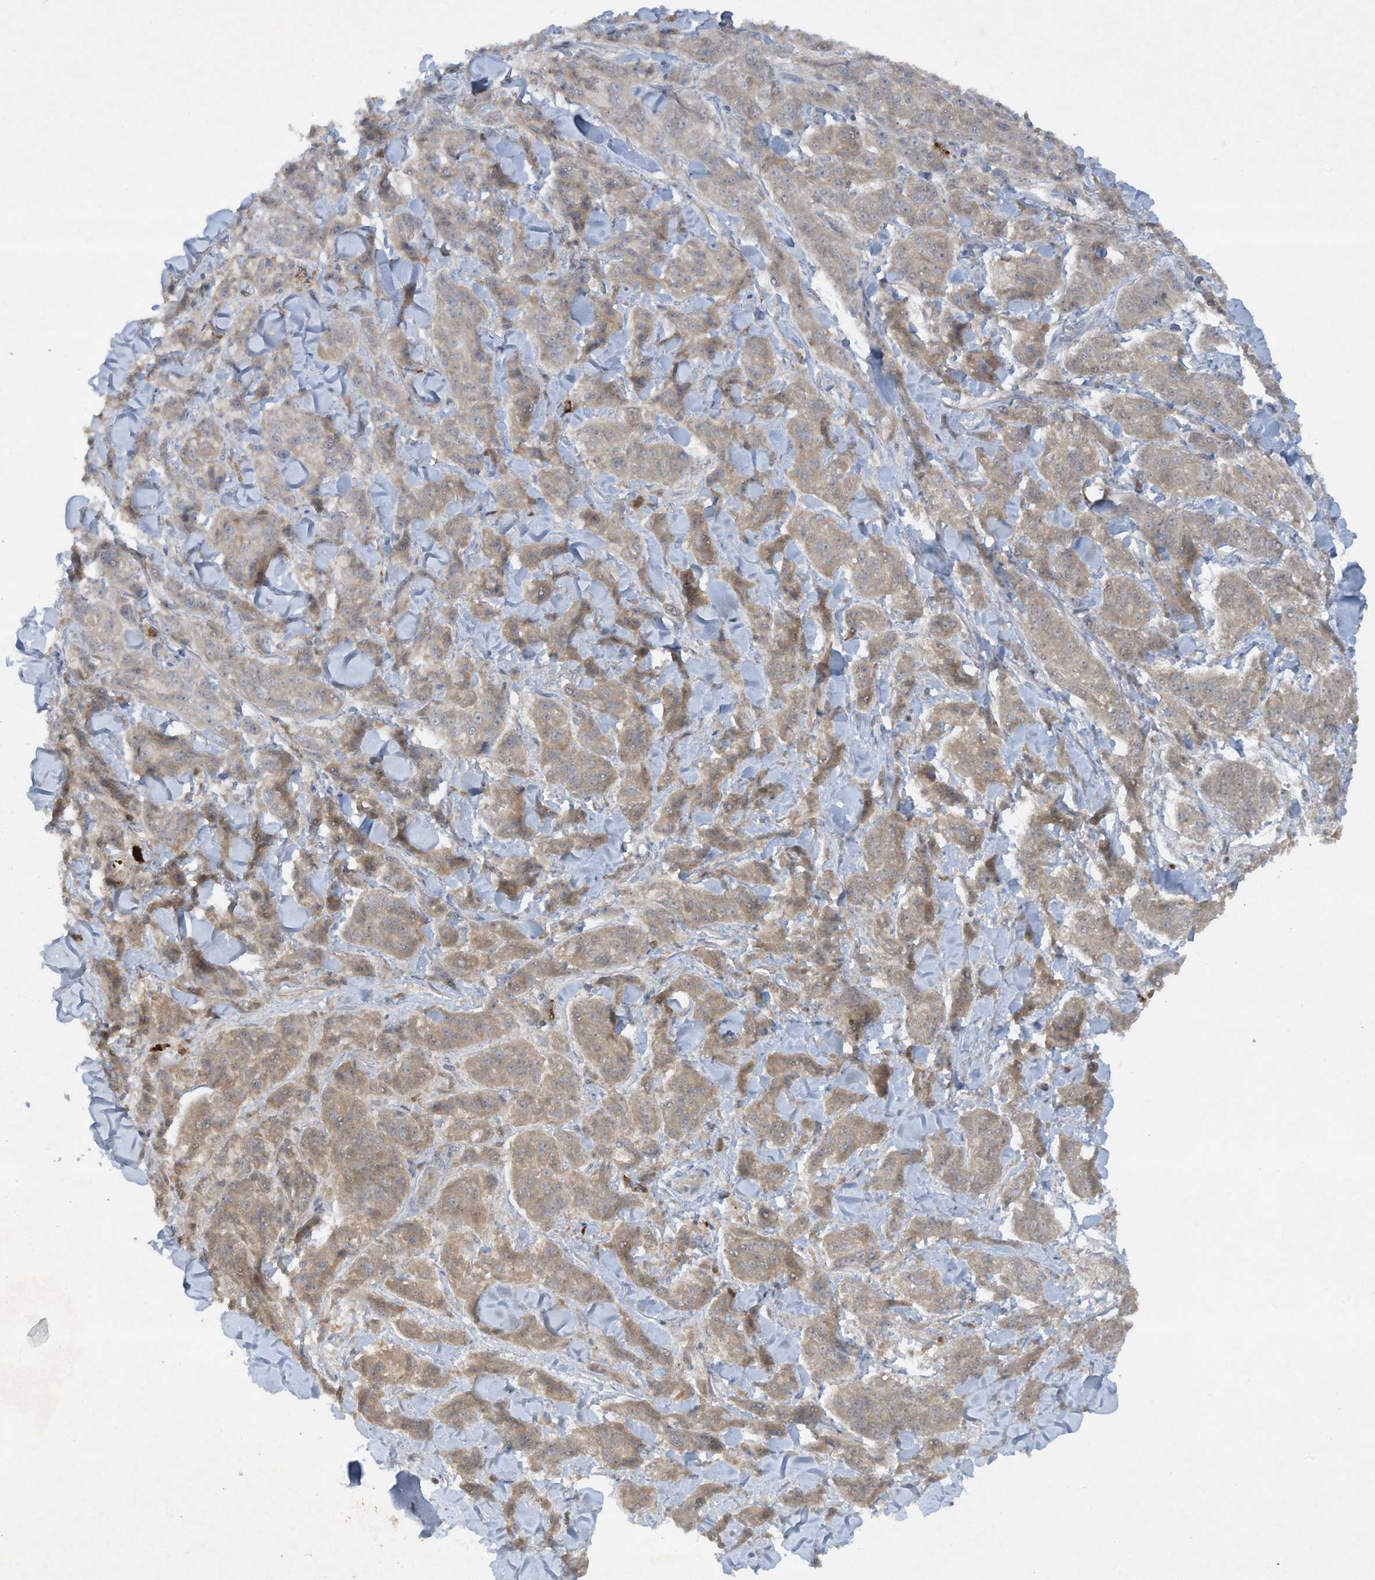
{"staining": {"intensity": "weak", "quantity": ">75%", "location": "cytoplasmic/membranous"}, "tissue": "melanoma", "cell_type": "Tumor cells", "image_type": "cancer", "snomed": [{"axis": "morphology", "description": "Malignant melanoma, NOS"}, {"axis": "topography", "description": "Skin"}], "caption": "Immunohistochemistry image of neoplastic tissue: human malignant melanoma stained using IHC displays low levels of weak protein expression localized specifically in the cytoplasmic/membranous of tumor cells, appearing as a cytoplasmic/membranous brown color.", "gene": "FETUB", "patient": {"sex": "male", "age": 53}}